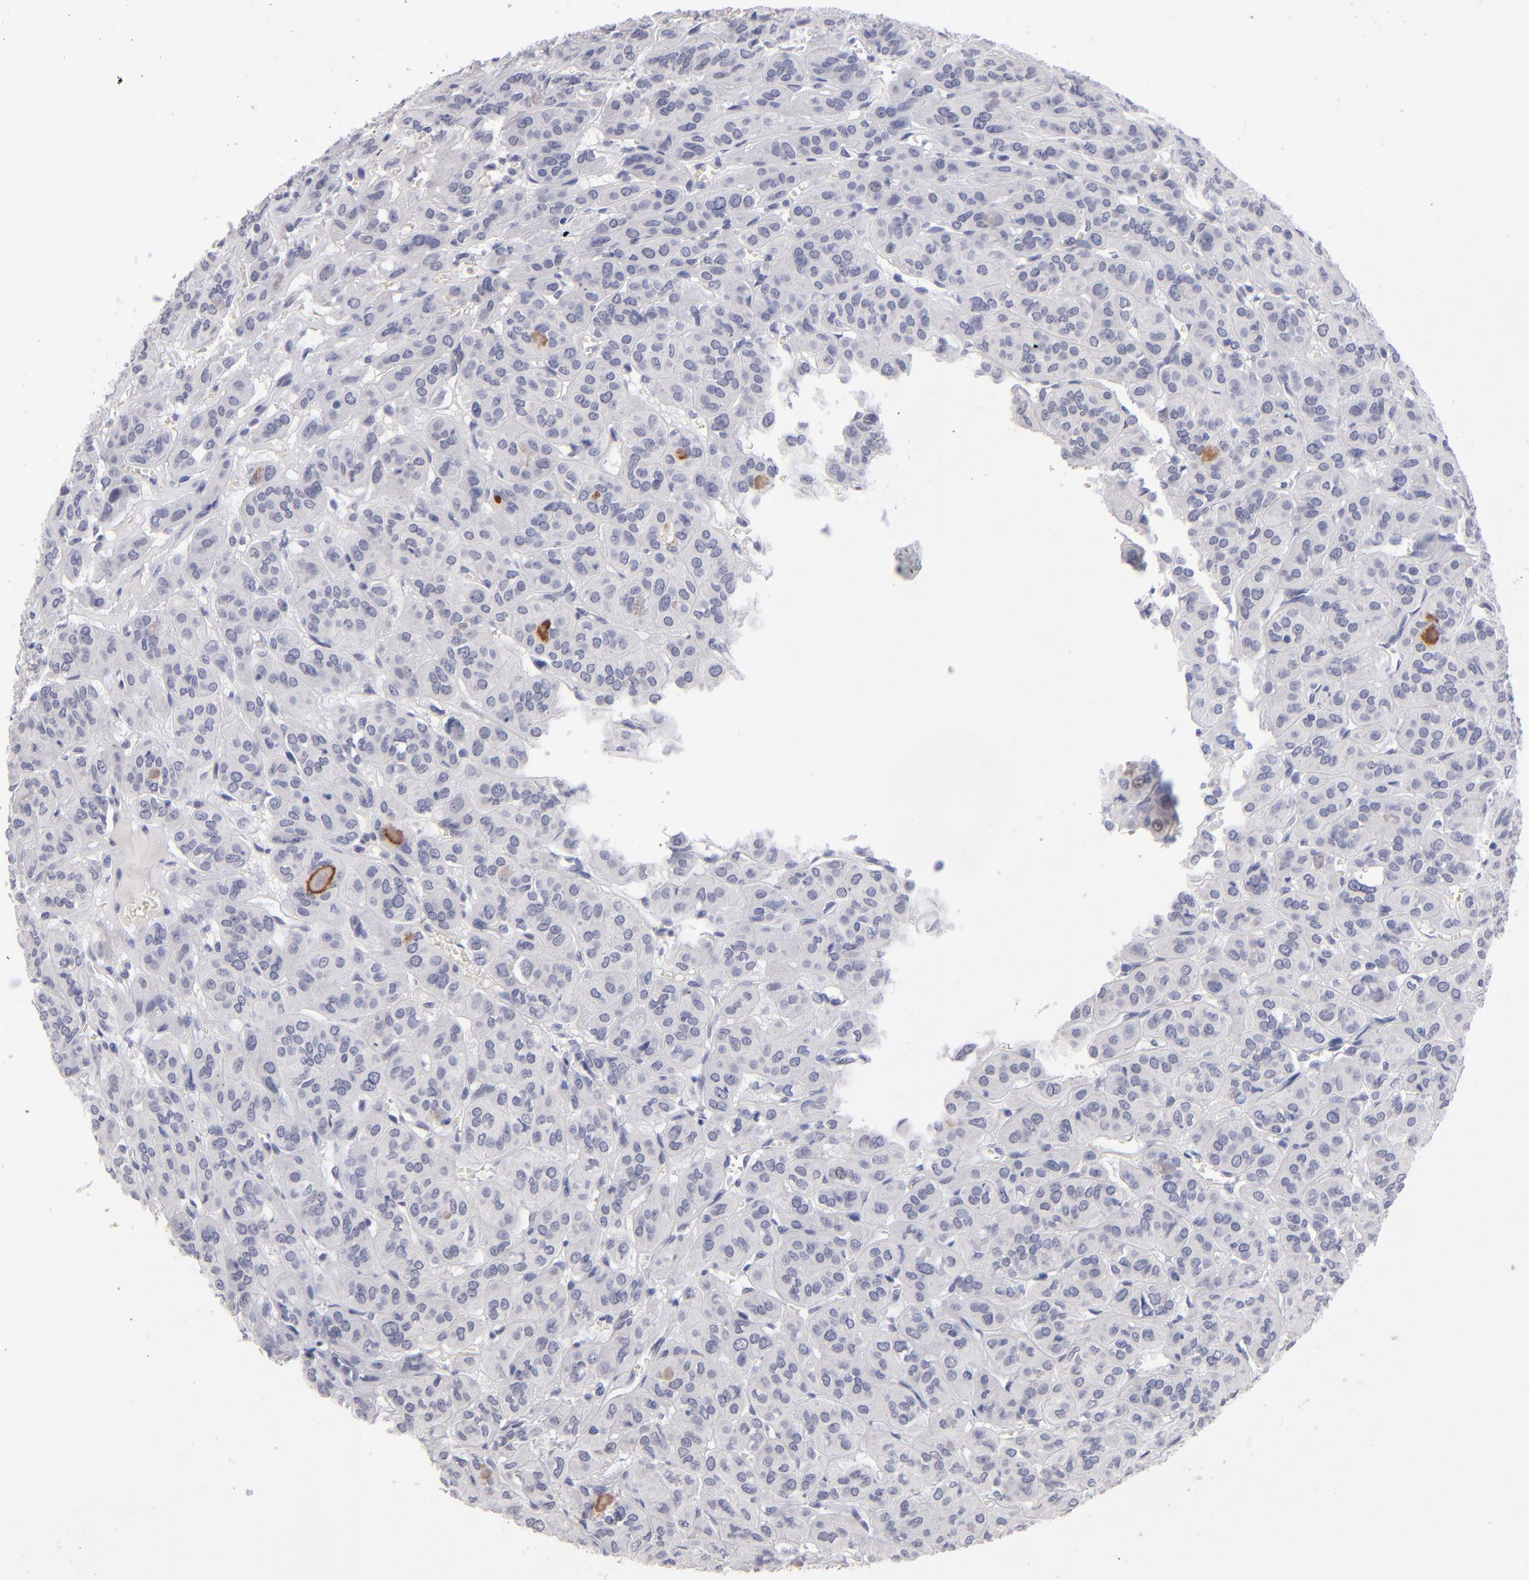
{"staining": {"intensity": "negative", "quantity": "none", "location": "none"}, "tissue": "thyroid cancer", "cell_type": "Tumor cells", "image_type": "cancer", "snomed": [{"axis": "morphology", "description": "Follicular adenoma carcinoma, NOS"}, {"axis": "topography", "description": "Thyroid gland"}], "caption": "This is a histopathology image of IHC staining of thyroid cancer (follicular adenoma carcinoma), which shows no staining in tumor cells. The staining was performed using DAB (3,3'-diaminobenzidine) to visualize the protein expression in brown, while the nuclei were stained in blue with hematoxylin (Magnification: 20x).", "gene": "TEX11", "patient": {"sex": "female", "age": 71}}